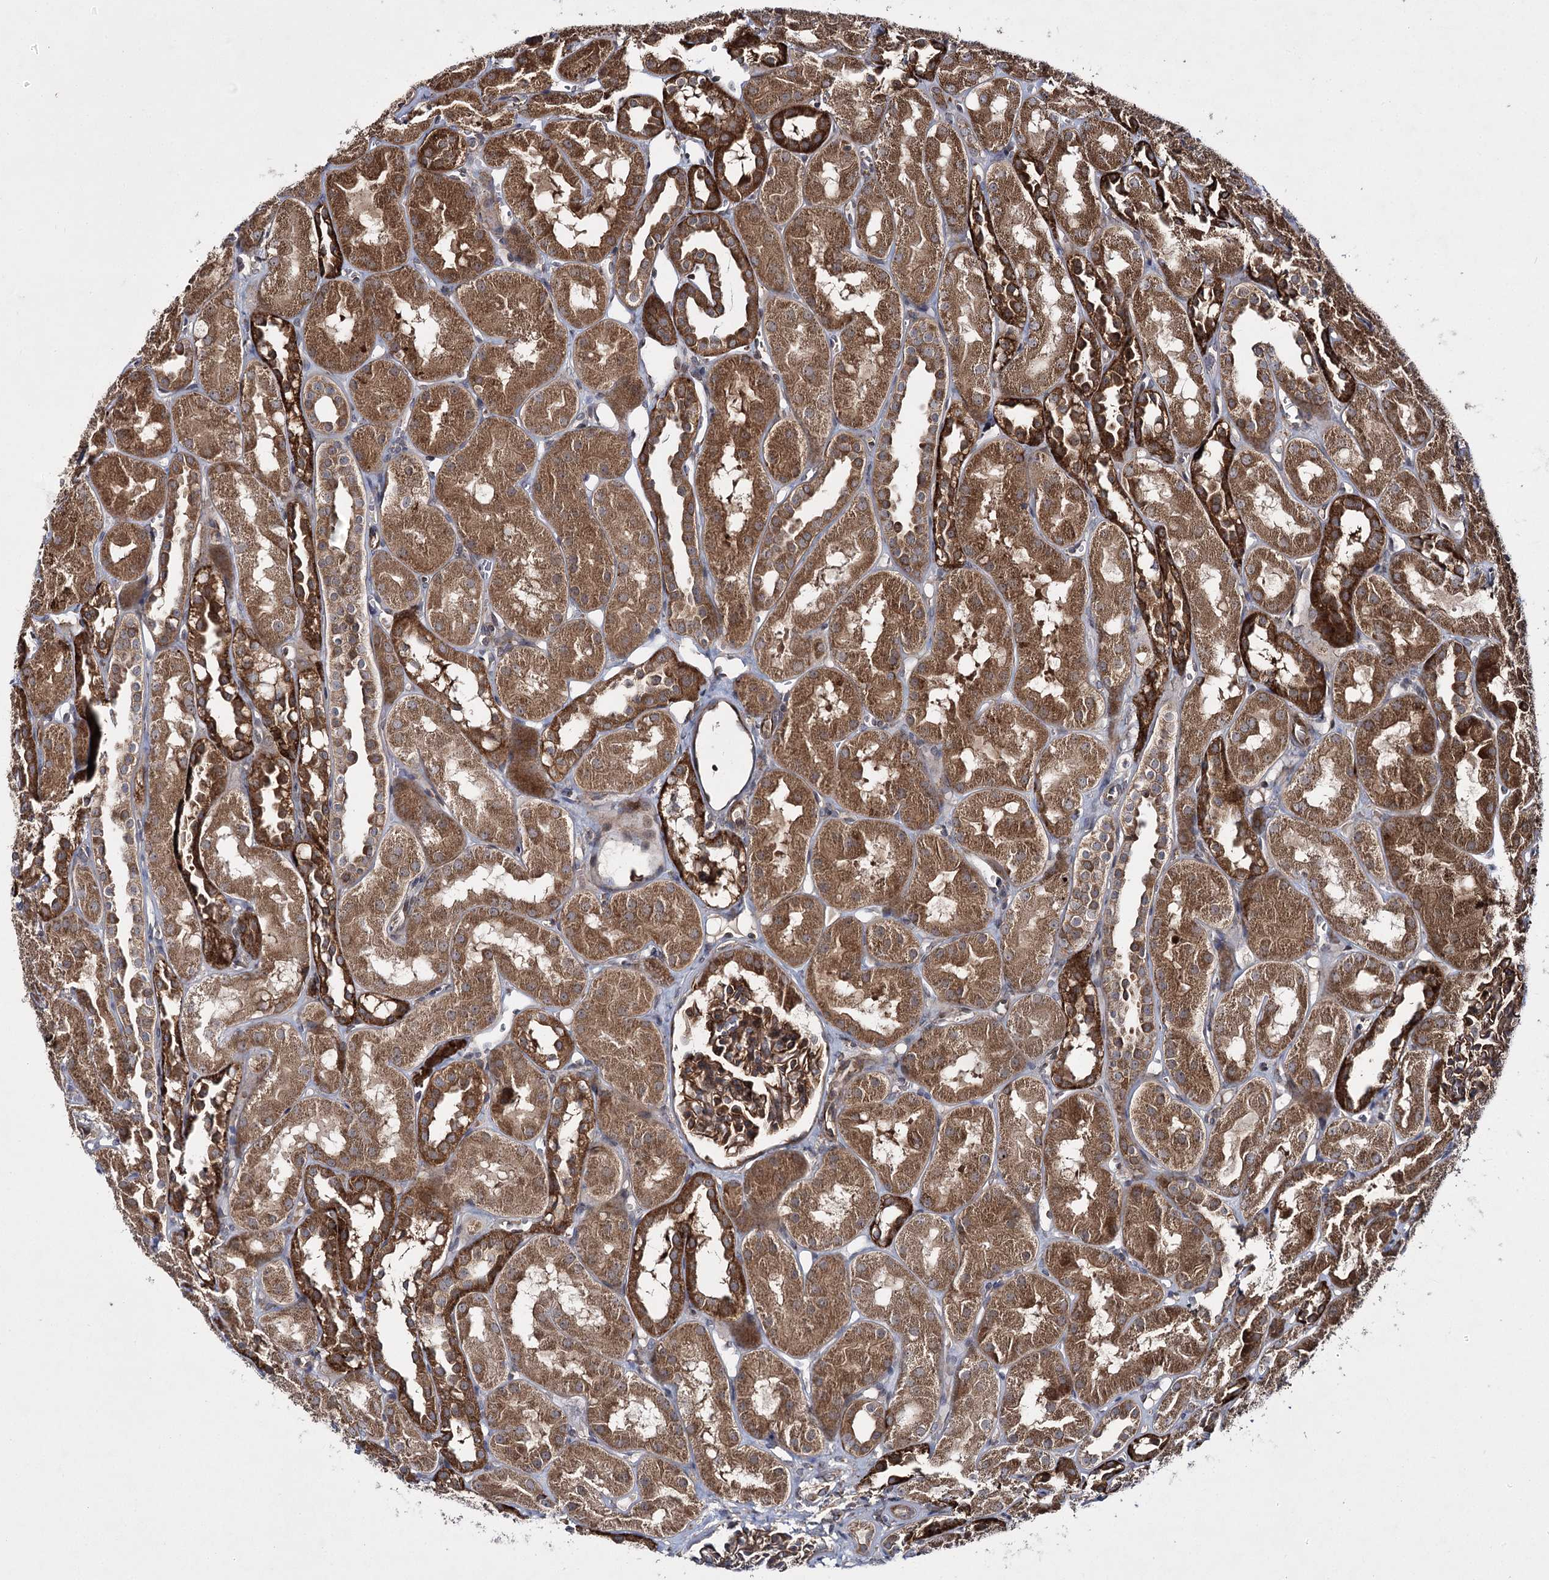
{"staining": {"intensity": "strong", "quantity": ">75%", "location": "cytoplasmic/membranous"}, "tissue": "kidney", "cell_type": "Cells in glomeruli", "image_type": "normal", "snomed": [{"axis": "morphology", "description": "Normal tissue, NOS"}, {"axis": "topography", "description": "Kidney"}, {"axis": "topography", "description": "Urinary bladder"}], "caption": "Cells in glomeruli reveal high levels of strong cytoplasmic/membranous expression in about >75% of cells in benign human kidney.", "gene": "HECTD2", "patient": {"sex": "male", "age": 16}}